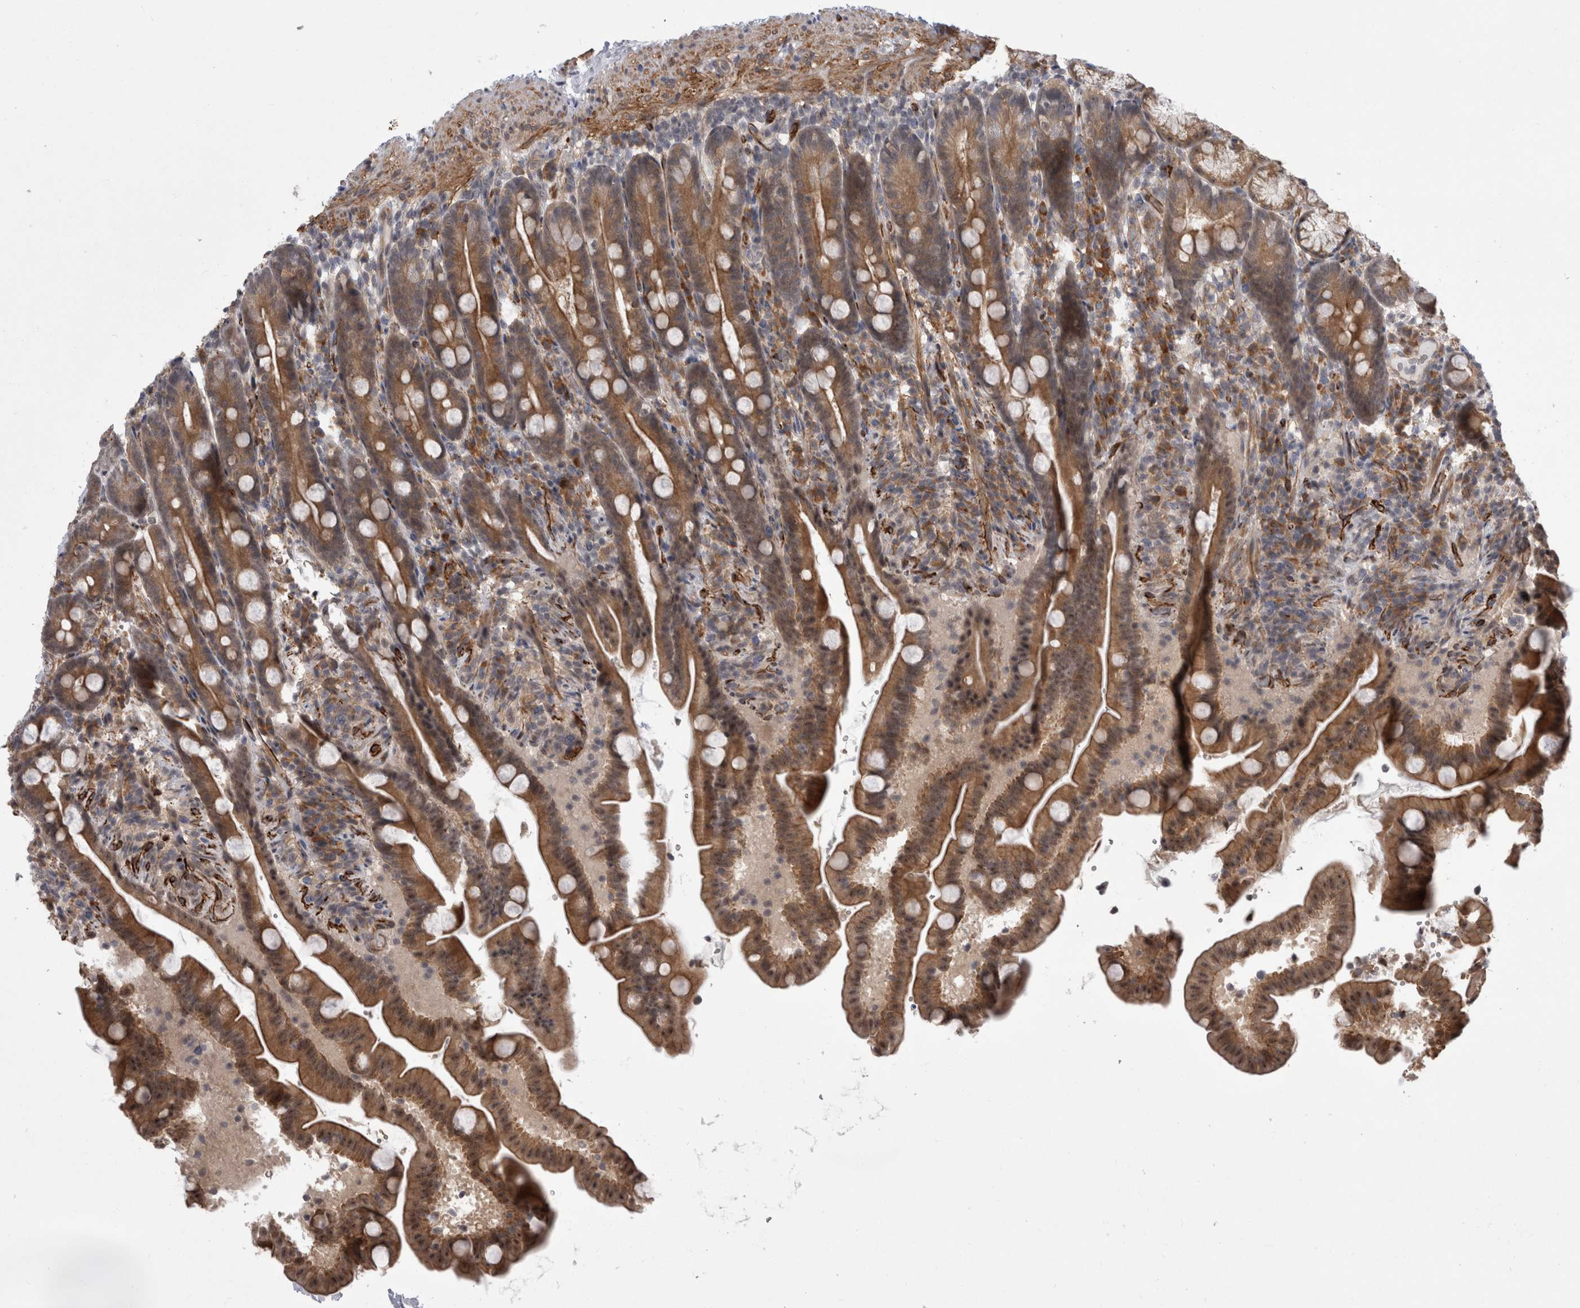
{"staining": {"intensity": "moderate", "quantity": ">75%", "location": "cytoplasmic/membranous,nuclear"}, "tissue": "duodenum", "cell_type": "Glandular cells", "image_type": "normal", "snomed": [{"axis": "morphology", "description": "Normal tissue, NOS"}, {"axis": "topography", "description": "Duodenum"}], "caption": "Immunohistochemistry (IHC) (DAB (3,3'-diaminobenzidine)) staining of normal human duodenum displays moderate cytoplasmic/membranous,nuclear protein staining in about >75% of glandular cells. Immunohistochemistry stains the protein in brown and the nuclei are stained blue.", "gene": "FAM83H", "patient": {"sex": "male", "age": 54}}